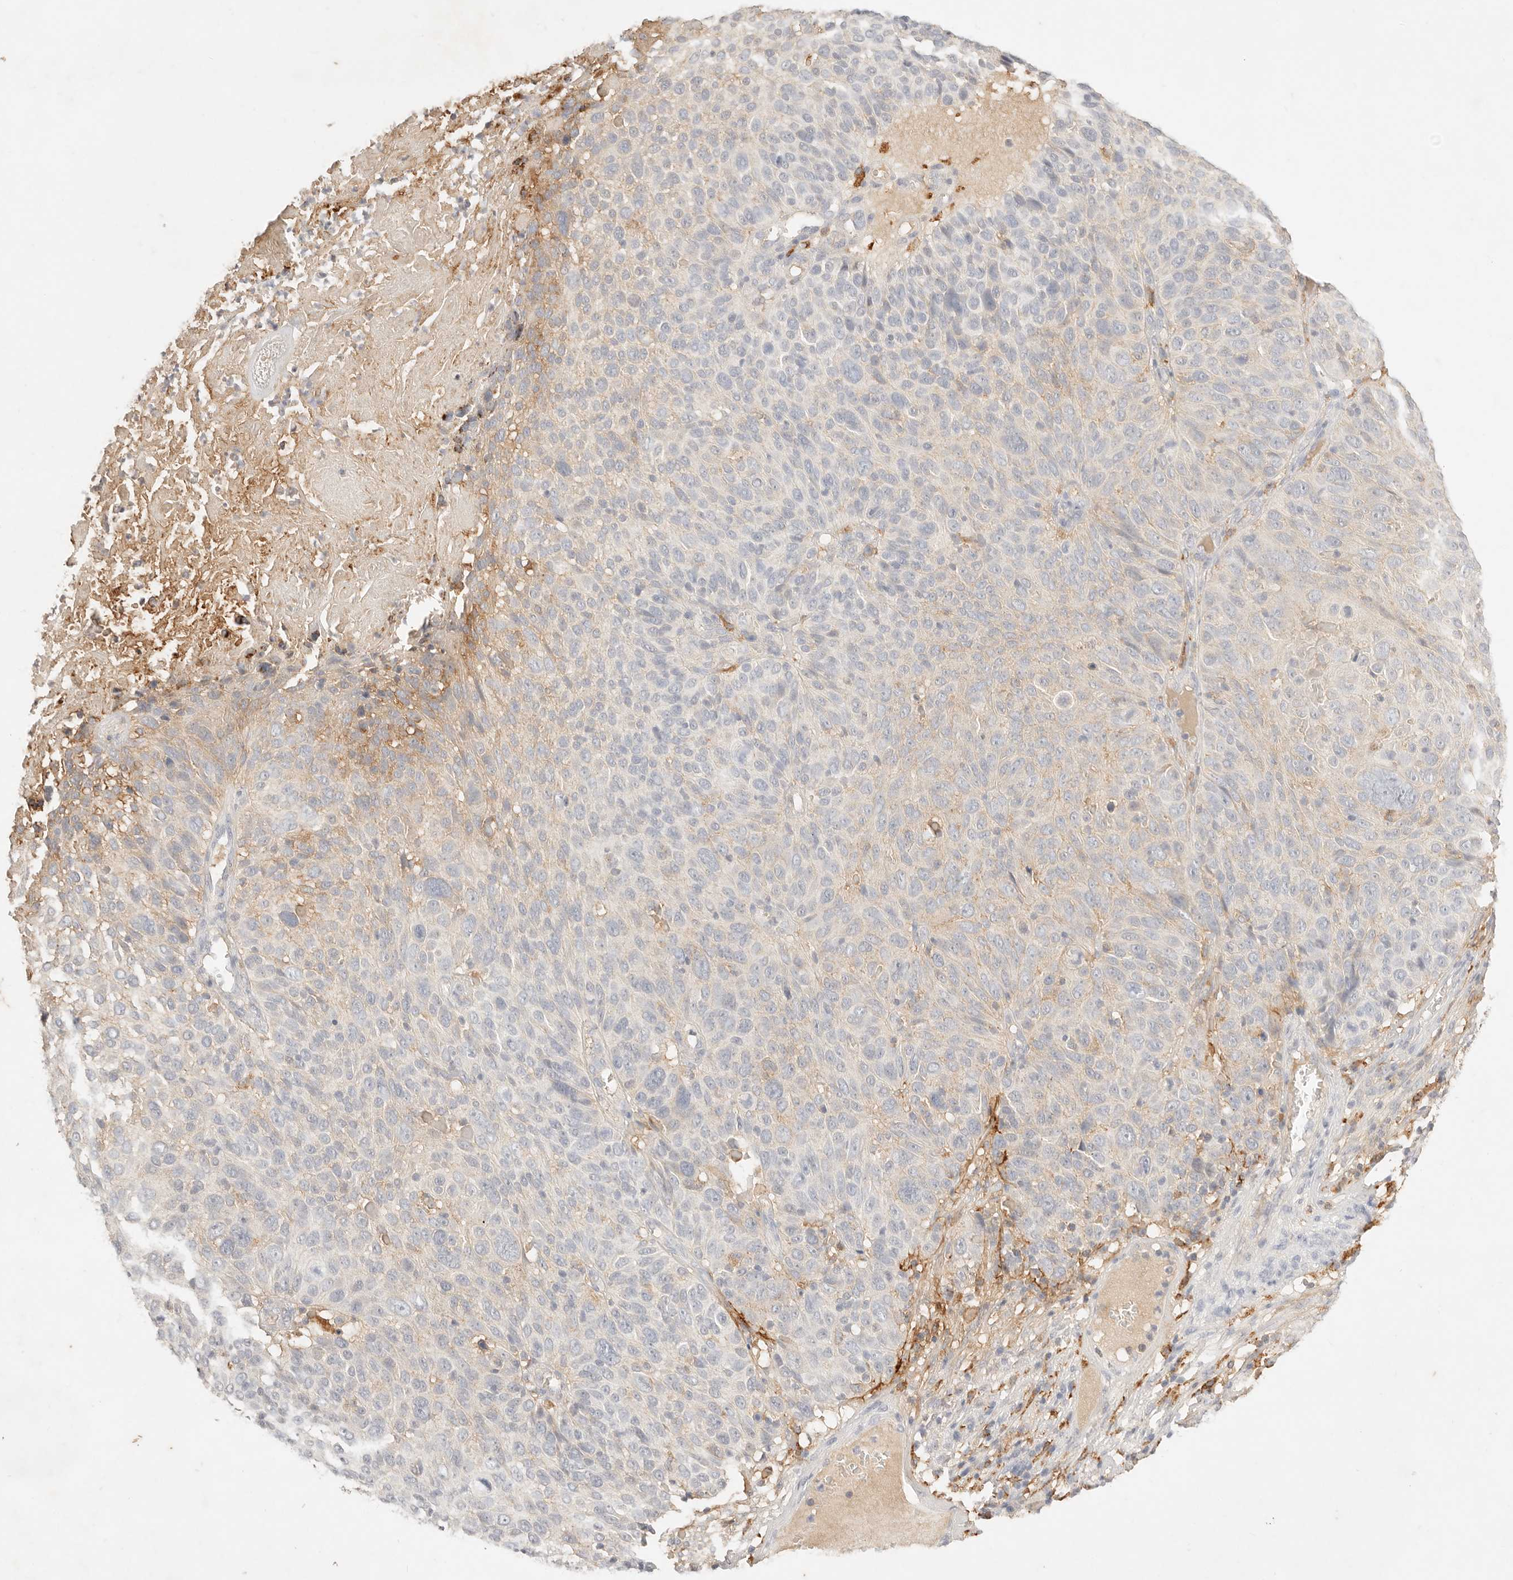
{"staining": {"intensity": "moderate", "quantity": "<25%", "location": "cytoplasmic/membranous"}, "tissue": "cervical cancer", "cell_type": "Tumor cells", "image_type": "cancer", "snomed": [{"axis": "morphology", "description": "Squamous cell carcinoma, NOS"}, {"axis": "topography", "description": "Cervix"}], "caption": "IHC (DAB) staining of squamous cell carcinoma (cervical) shows moderate cytoplasmic/membranous protein expression in approximately <25% of tumor cells.", "gene": "HK2", "patient": {"sex": "female", "age": 74}}